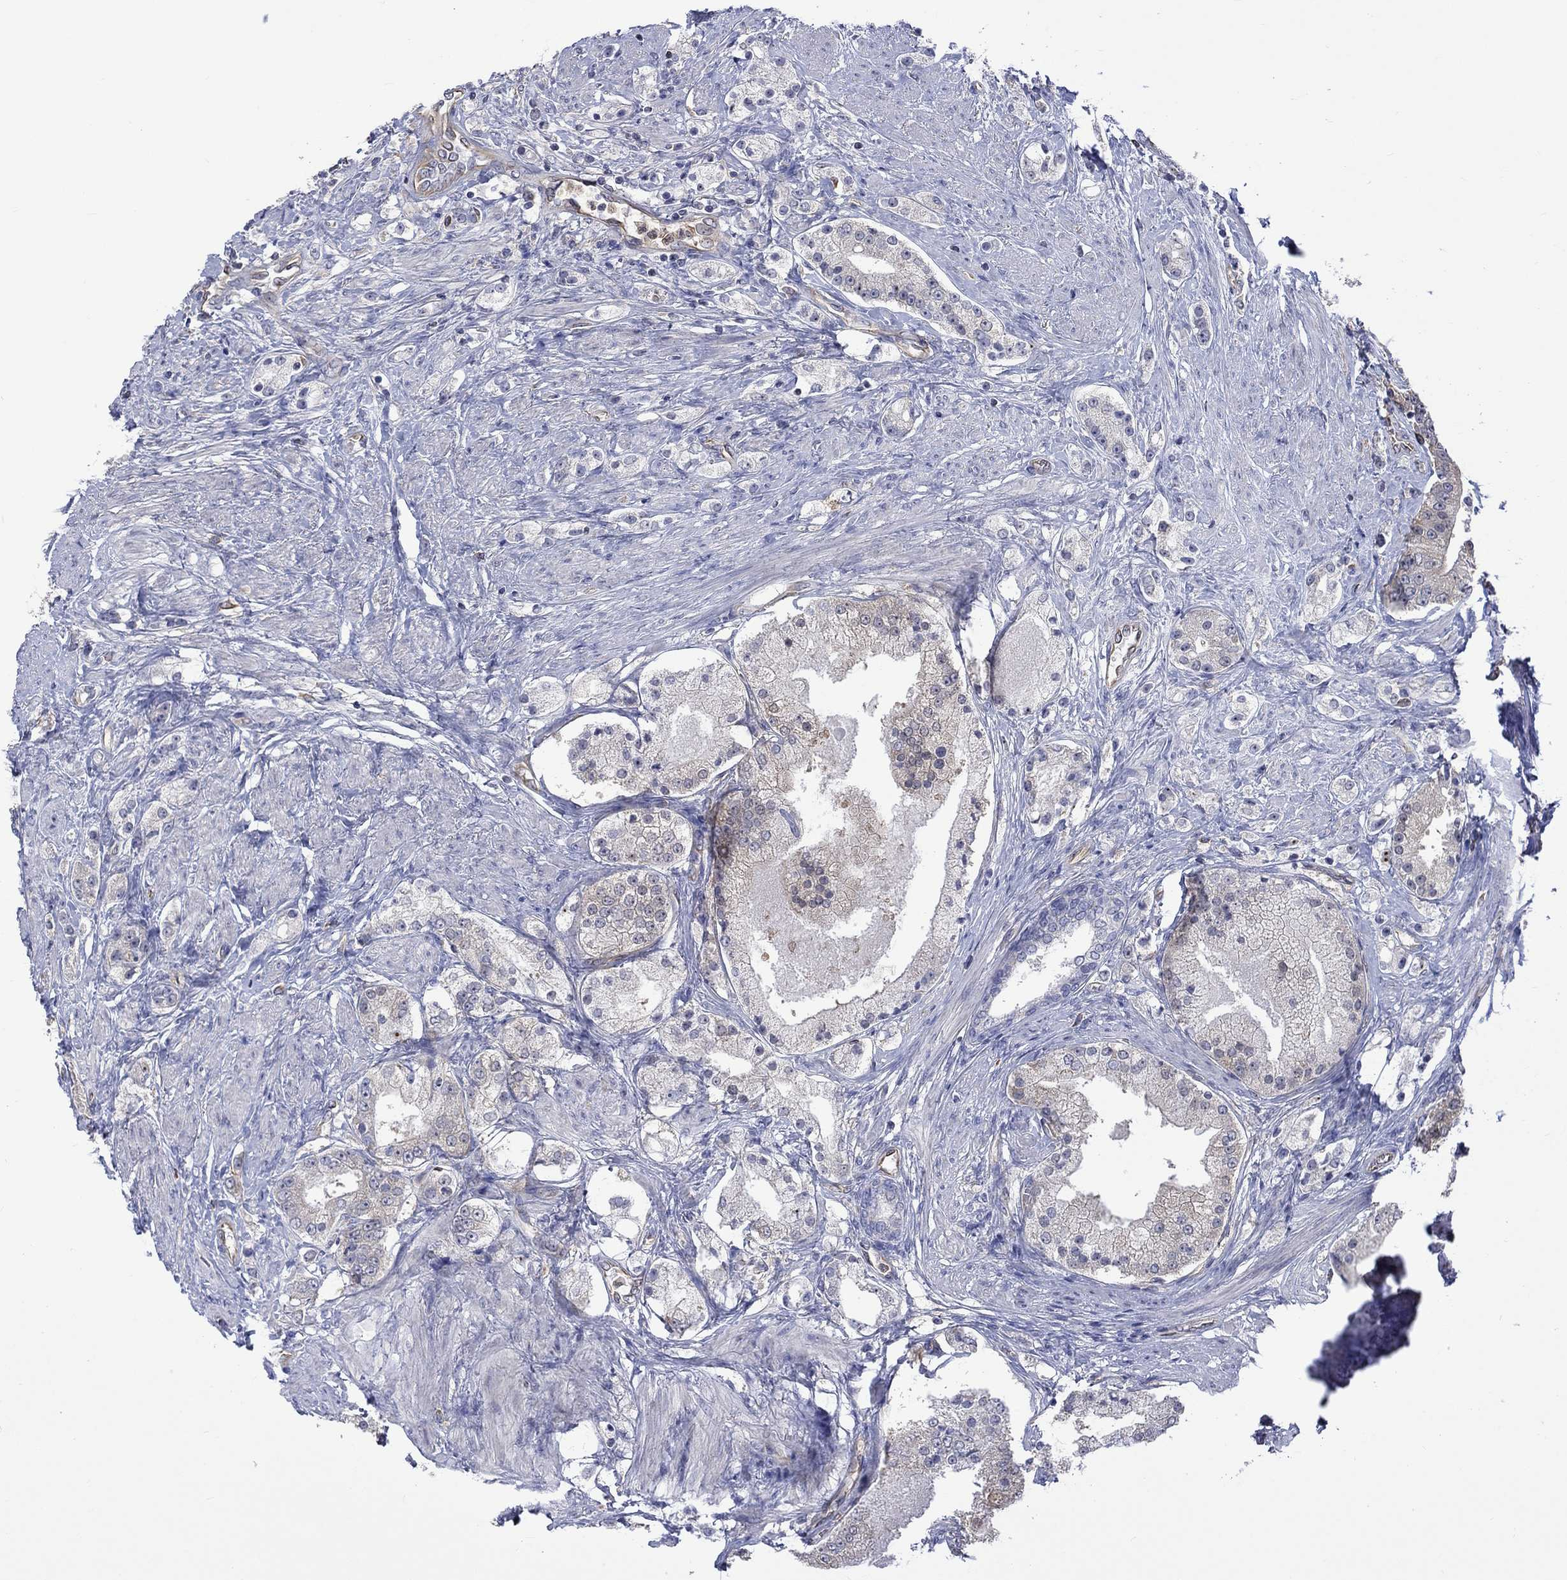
{"staining": {"intensity": "weak", "quantity": "<25%", "location": "cytoplasmic/membranous"}, "tissue": "prostate cancer", "cell_type": "Tumor cells", "image_type": "cancer", "snomed": [{"axis": "morphology", "description": "Adenocarcinoma, NOS"}, {"axis": "topography", "description": "Prostate and seminal vesicle, NOS"}, {"axis": "topography", "description": "Prostate"}], "caption": "Human prostate cancer (adenocarcinoma) stained for a protein using IHC shows no expression in tumor cells.", "gene": "CAMKK2", "patient": {"sex": "male", "age": 67}}